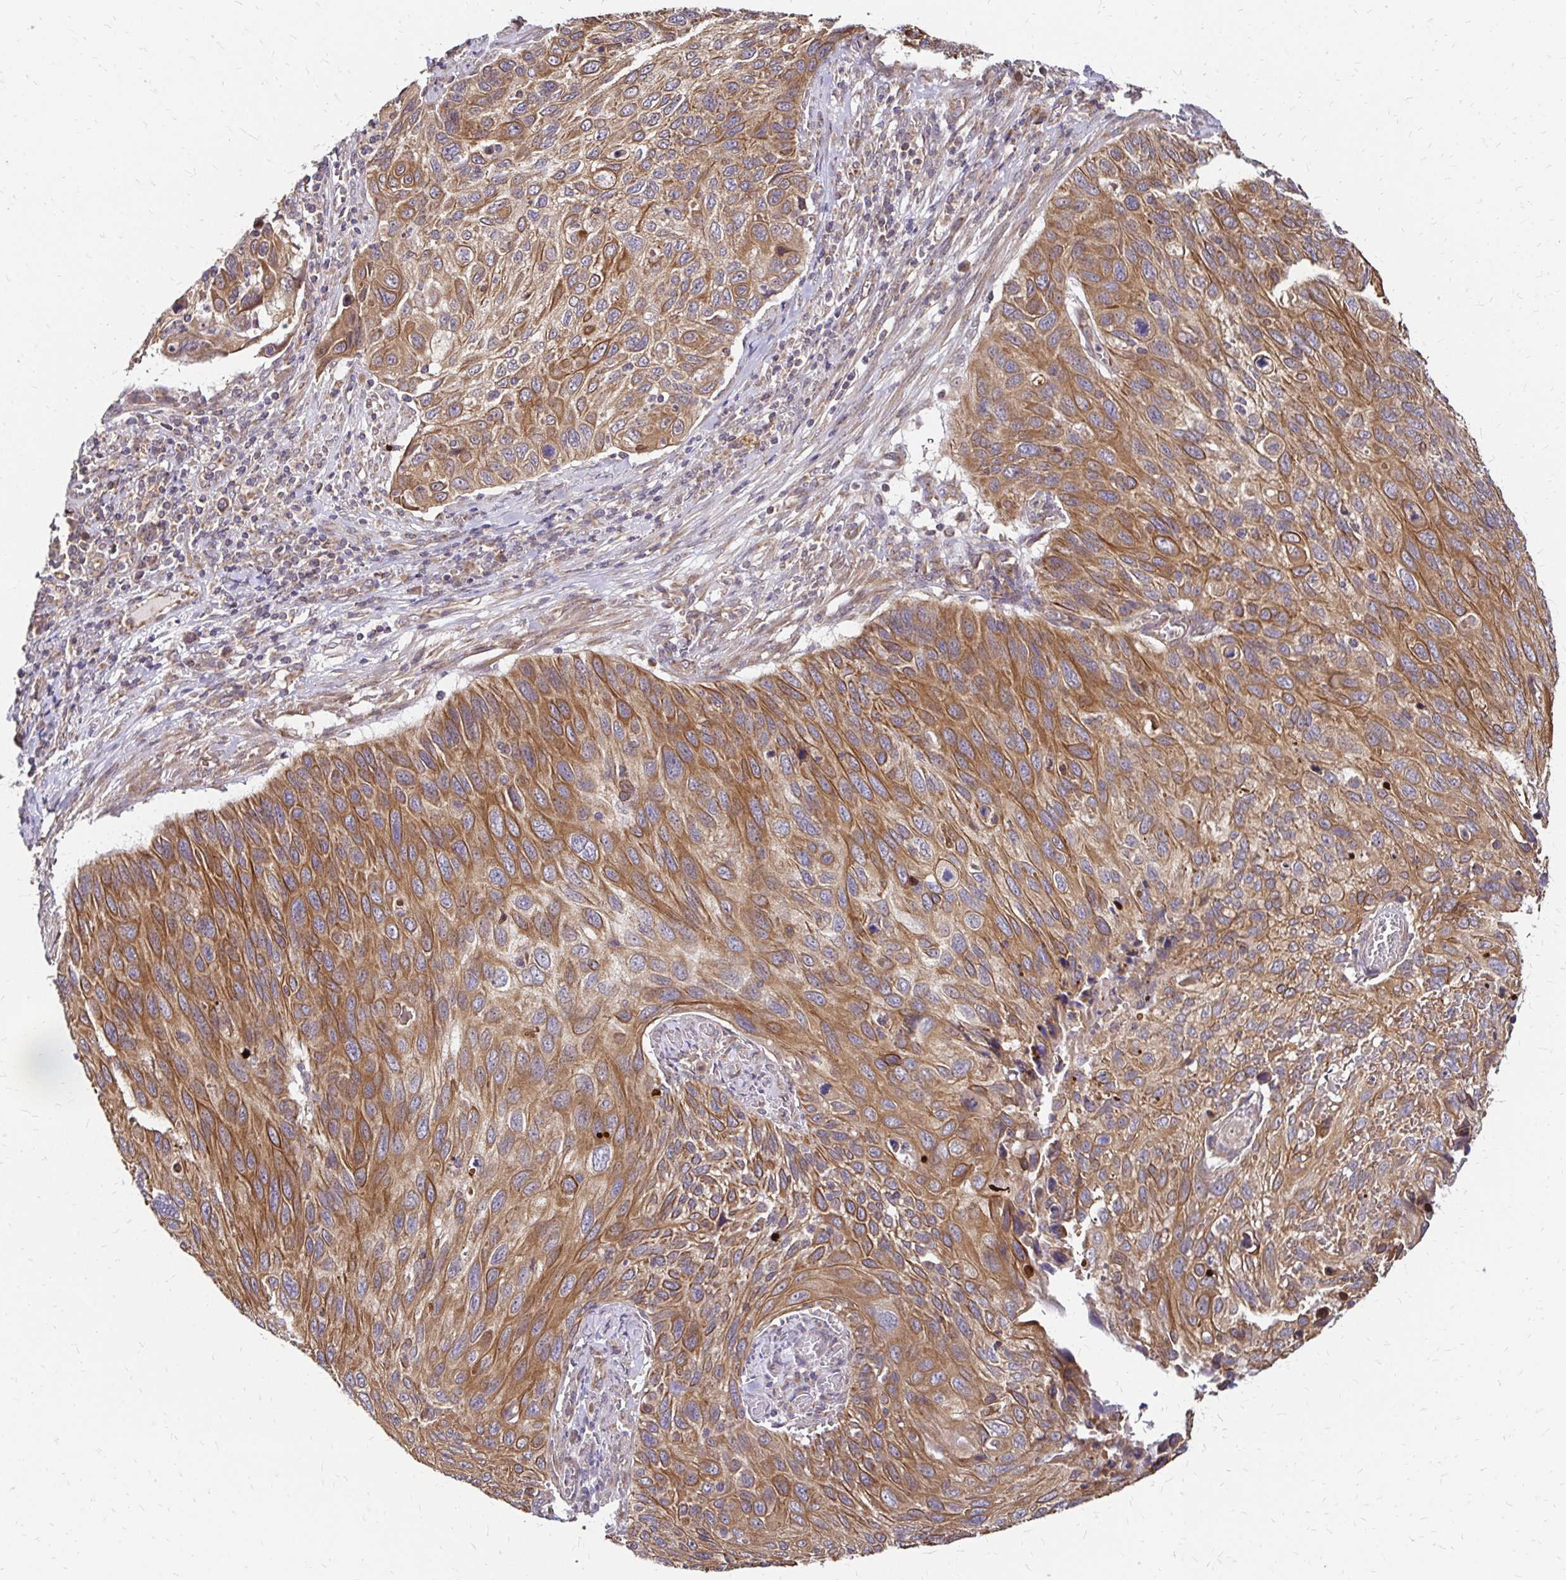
{"staining": {"intensity": "moderate", "quantity": ">75%", "location": "cytoplasmic/membranous"}, "tissue": "cervical cancer", "cell_type": "Tumor cells", "image_type": "cancer", "snomed": [{"axis": "morphology", "description": "Squamous cell carcinoma, NOS"}, {"axis": "topography", "description": "Cervix"}], "caption": "High-magnification brightfield microscopy of cervical cancer stained with DAB (brown) and counterstained with hematoxylin (blue). tumor cells exhibit moderate cytoplasmic/membranous positivity is appreciated in about>75% of cells. The staining was performed using DAB, with brown indicating positive protein expression. Nuclei are stained blue with hematoxylin.", "gene": "ZW10", "patient": {"sex": "female", "age": 70}}